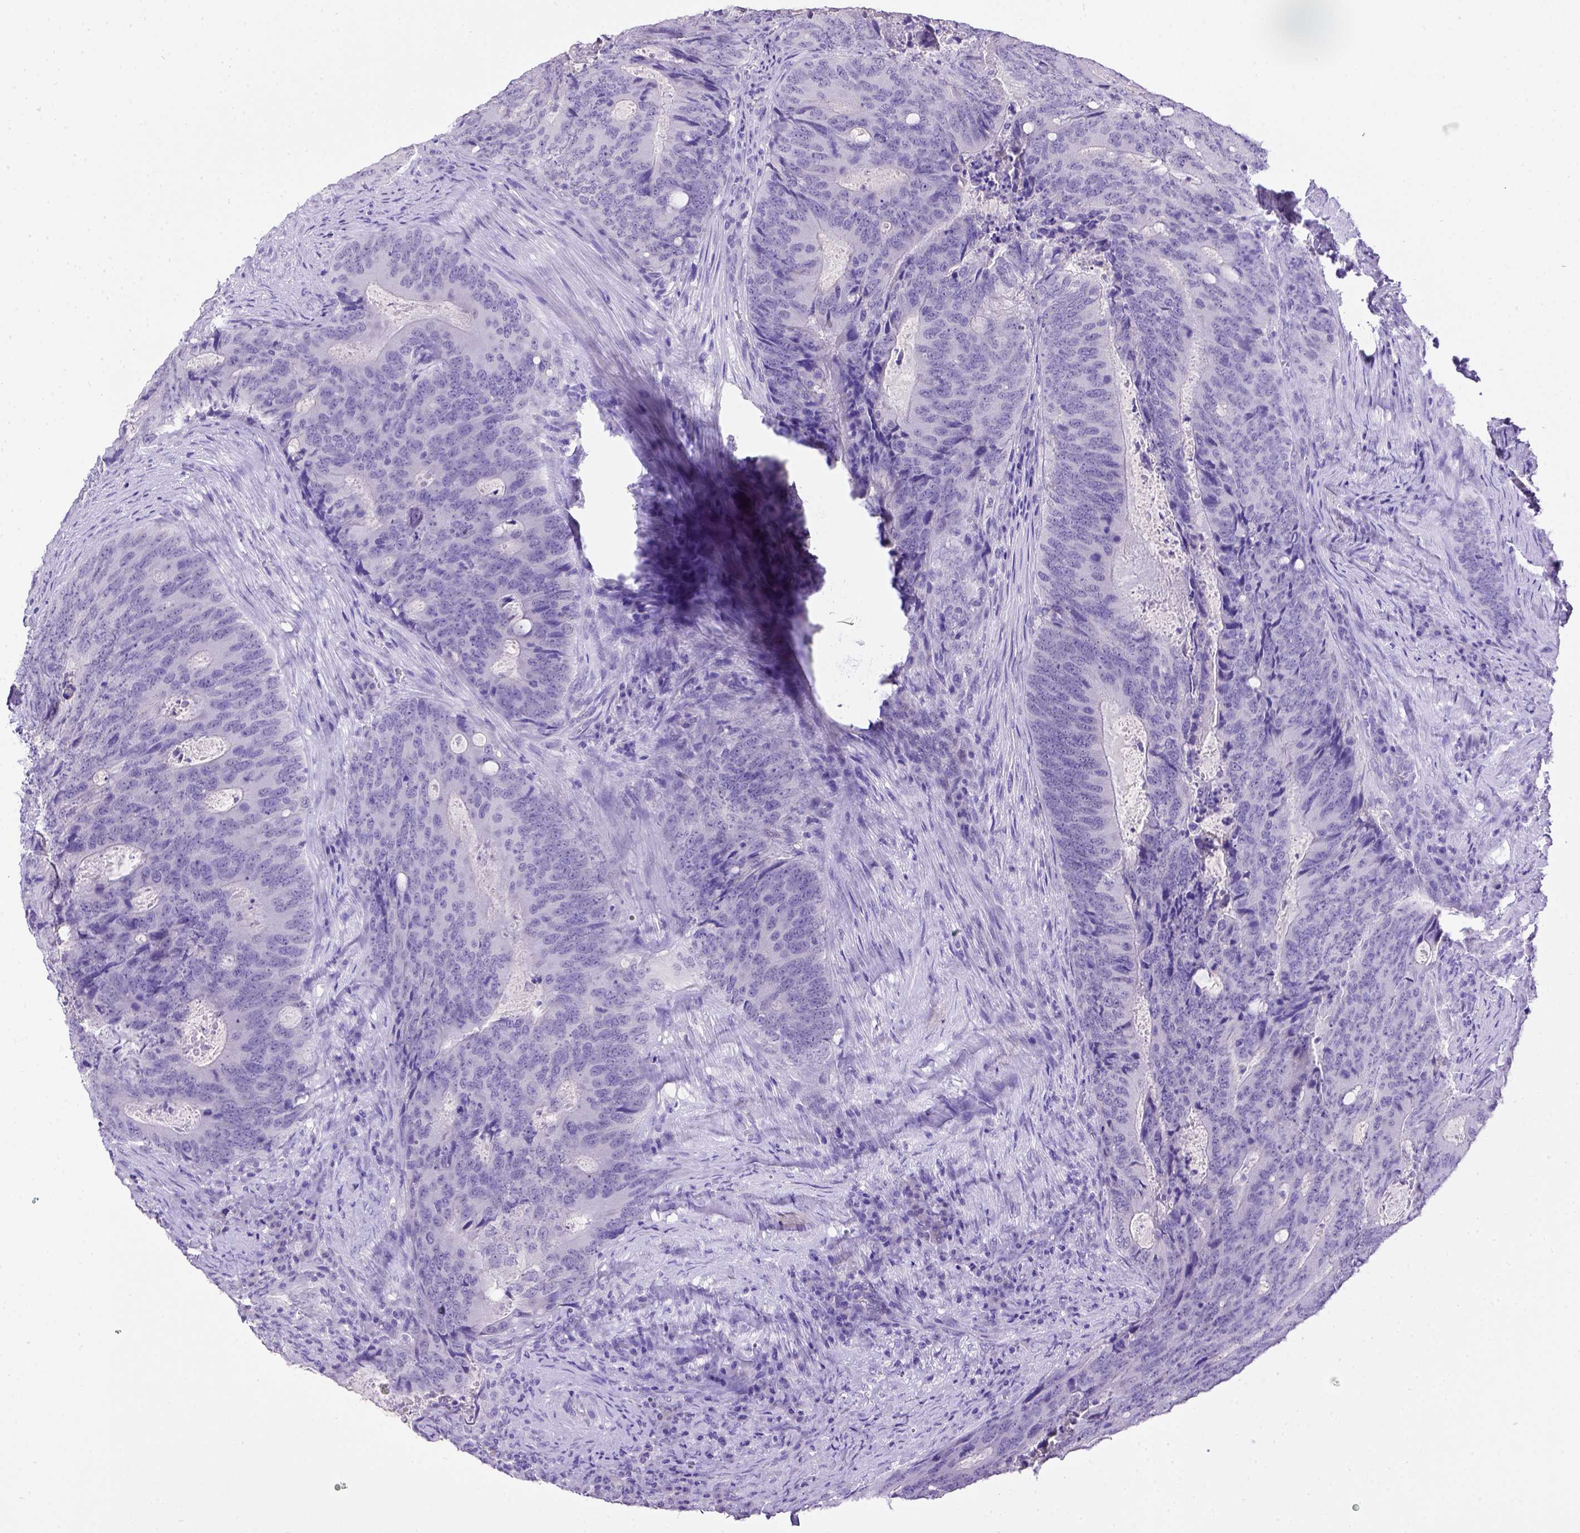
{"staining": {"intensity": "negative", "quantity": "none", "location": "none"}, "tissue": "colorectal cancer", "cell_type": "Tumor cells", "image_type": "cancer", "snomed": [{"axis": "morphology", "description": "Adenocarcinoma, NOS"}, {"axis": "topography", "description": "Colon"}], "caption": "This histopathology image is of colorectal adenocarcinoma stained with IHC to label a protein in brown with the nuclei are counter-stained blue. There is no staining in tumor cells. (IHC, brightfield microscopy, high magnification).", "gene": "ESR1", "patient": {"sex": "male", "age": 67}}